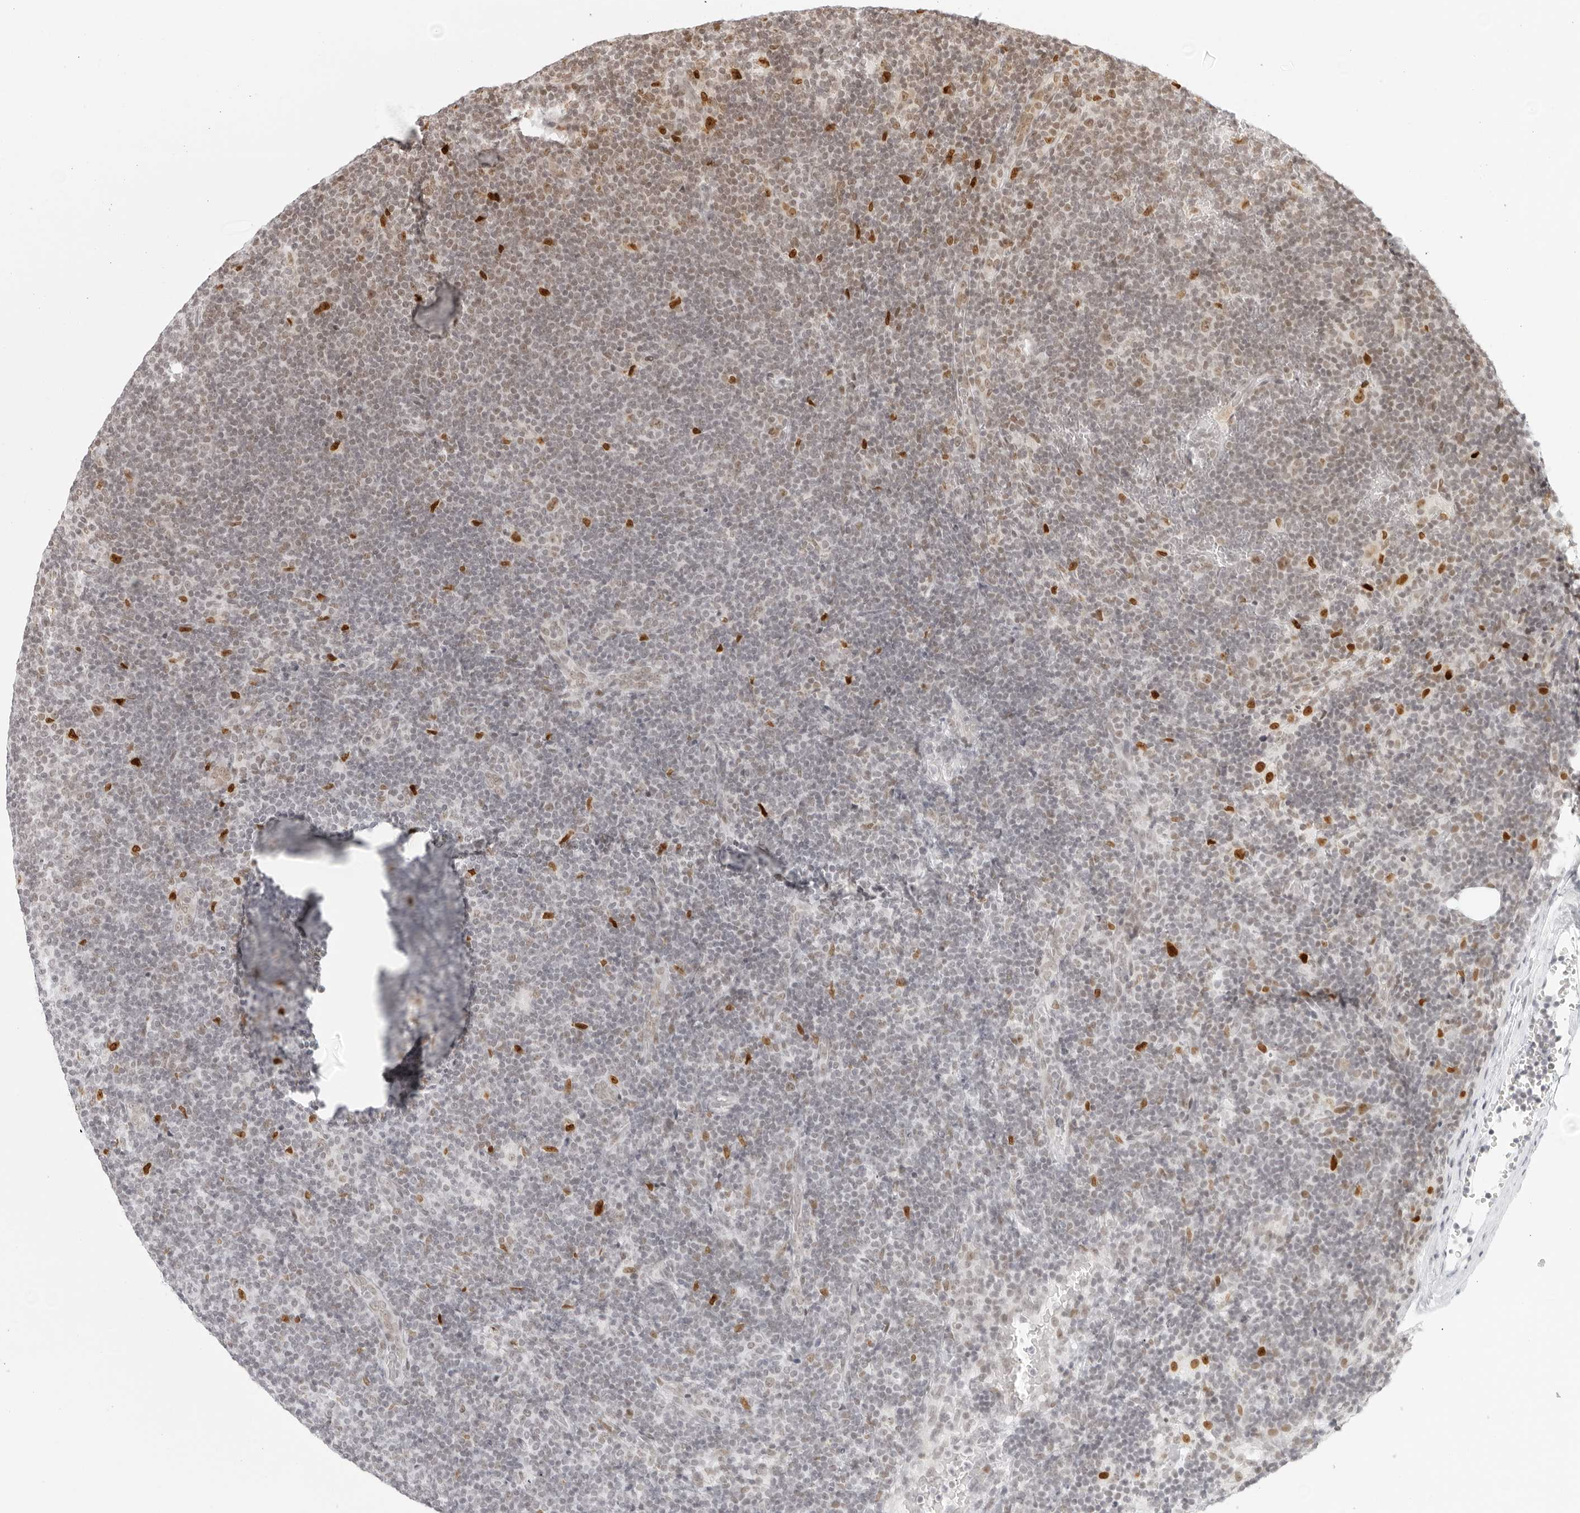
{"staining": {"intensity": "moderate", "quantity": ">75%", "location": "nuclear"}, "tissue": "lymphoma", "cell_type": "Tumor cells", "image_type": "cancer", "snomed": [{"axis": "morphology", "description": "Hodgkin's disease, NOS"}, {"axis": "topography", "description": "Lymph node"}], "caption": "There is medium levels of moderate nuclear staining in tumor cells of lymphoma, as demonstrated by immunohistochemical staining (brown color).", "gene": "RCC1", "patient": {"sex": "female", "age": 57}}